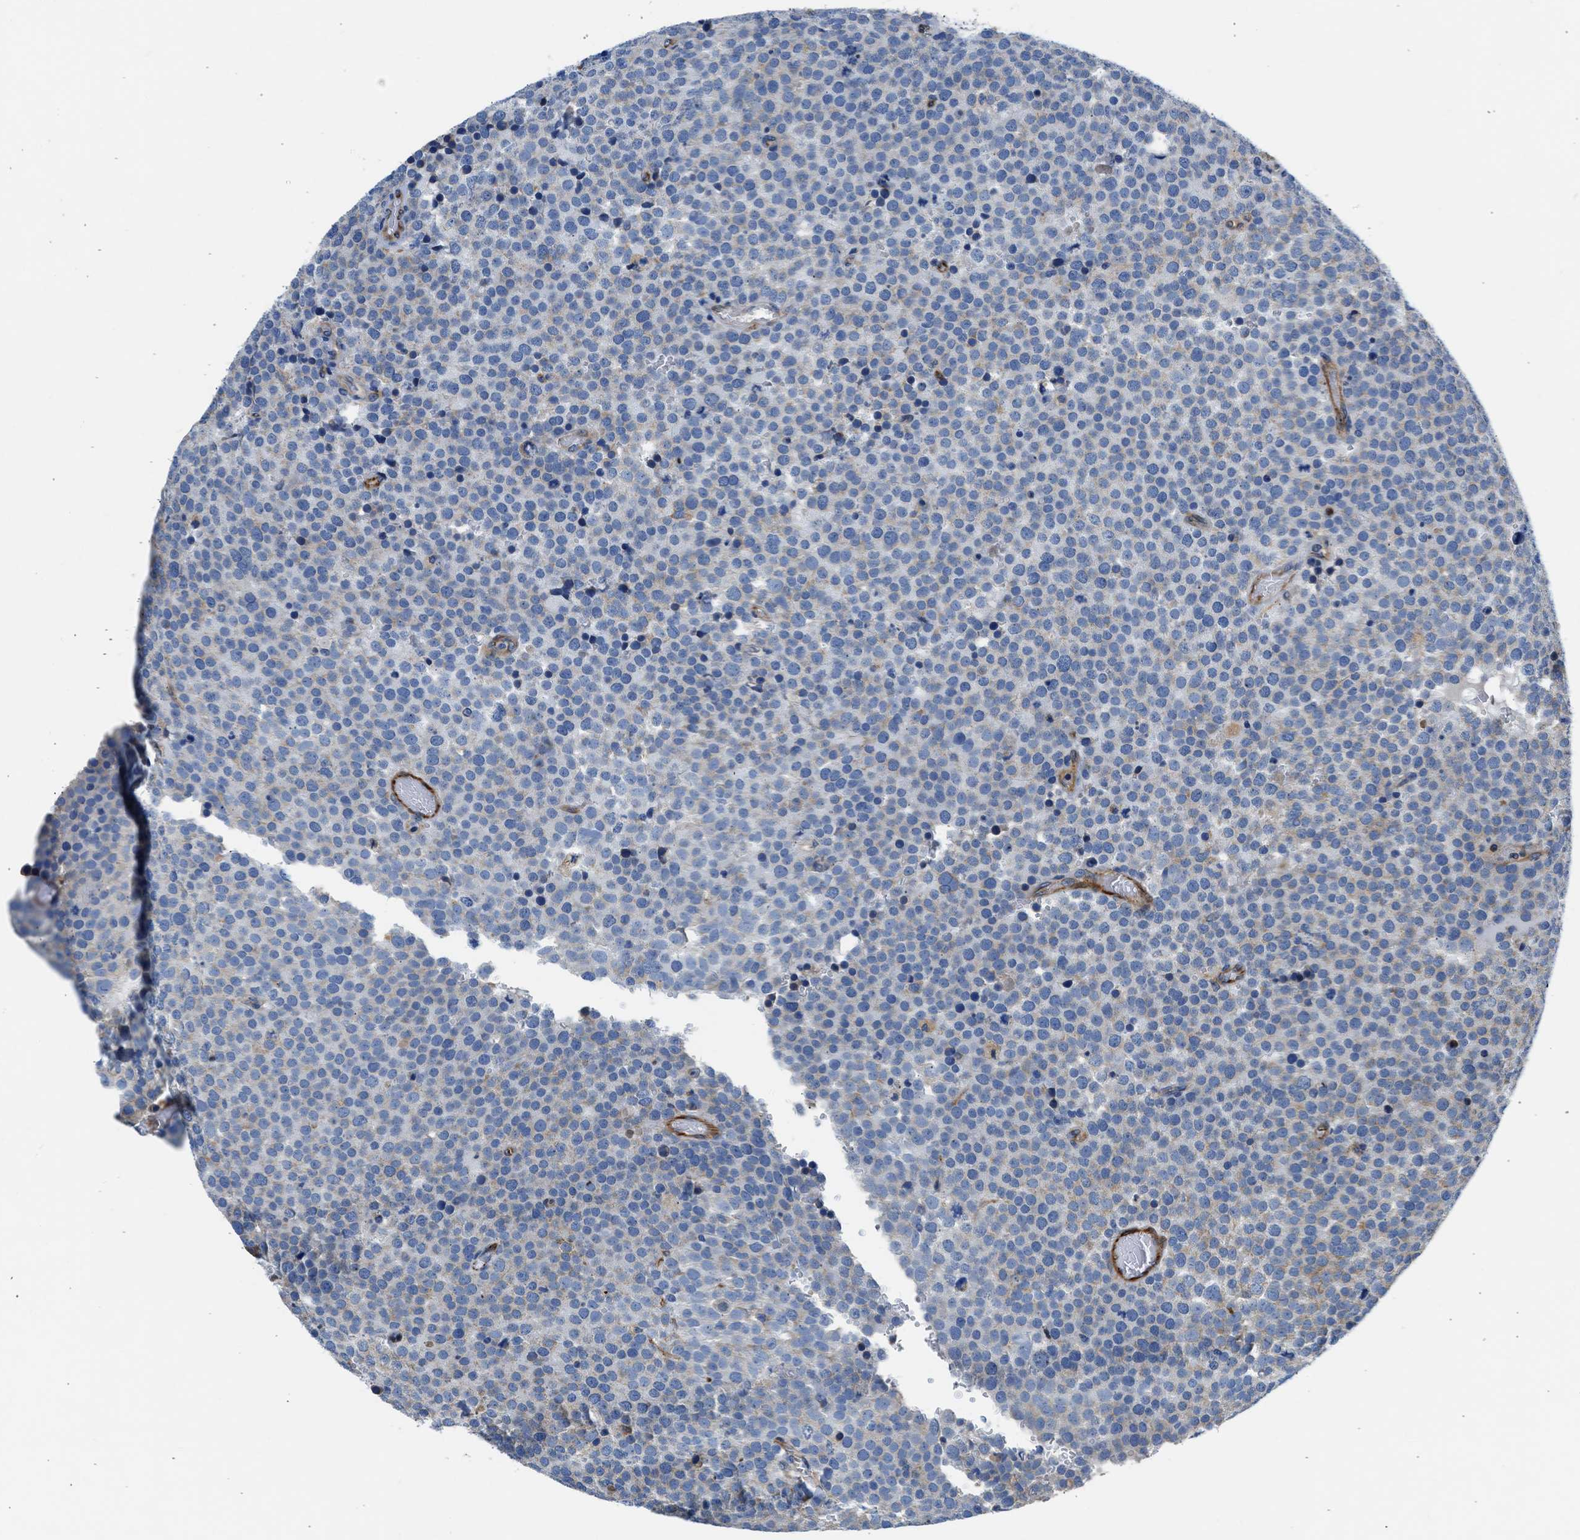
{"staining": {"intensity": "weak", "quantity": "25%-75%", "location": "cytoplasmic/membranous"}, "tissue": "testis cancer", "cell_type": "Tumor cells", "image_type": "cancer", "snomed": [{"axis": "morphology", "description": "Normal tissue, NOS"}, {"axis": "morphology", "description": "Seminoma, NOS"}, {"axis": "topography", "description": "Testis"}], "caption": "Immunohistochemical staining of human seminoma (testis) exhibits weak cytoplasmic/membranous protein positivity in about 25%-75% of tumor cells.", "gene": "ULK4", "patient": {"sex": "male", "age": 71}}